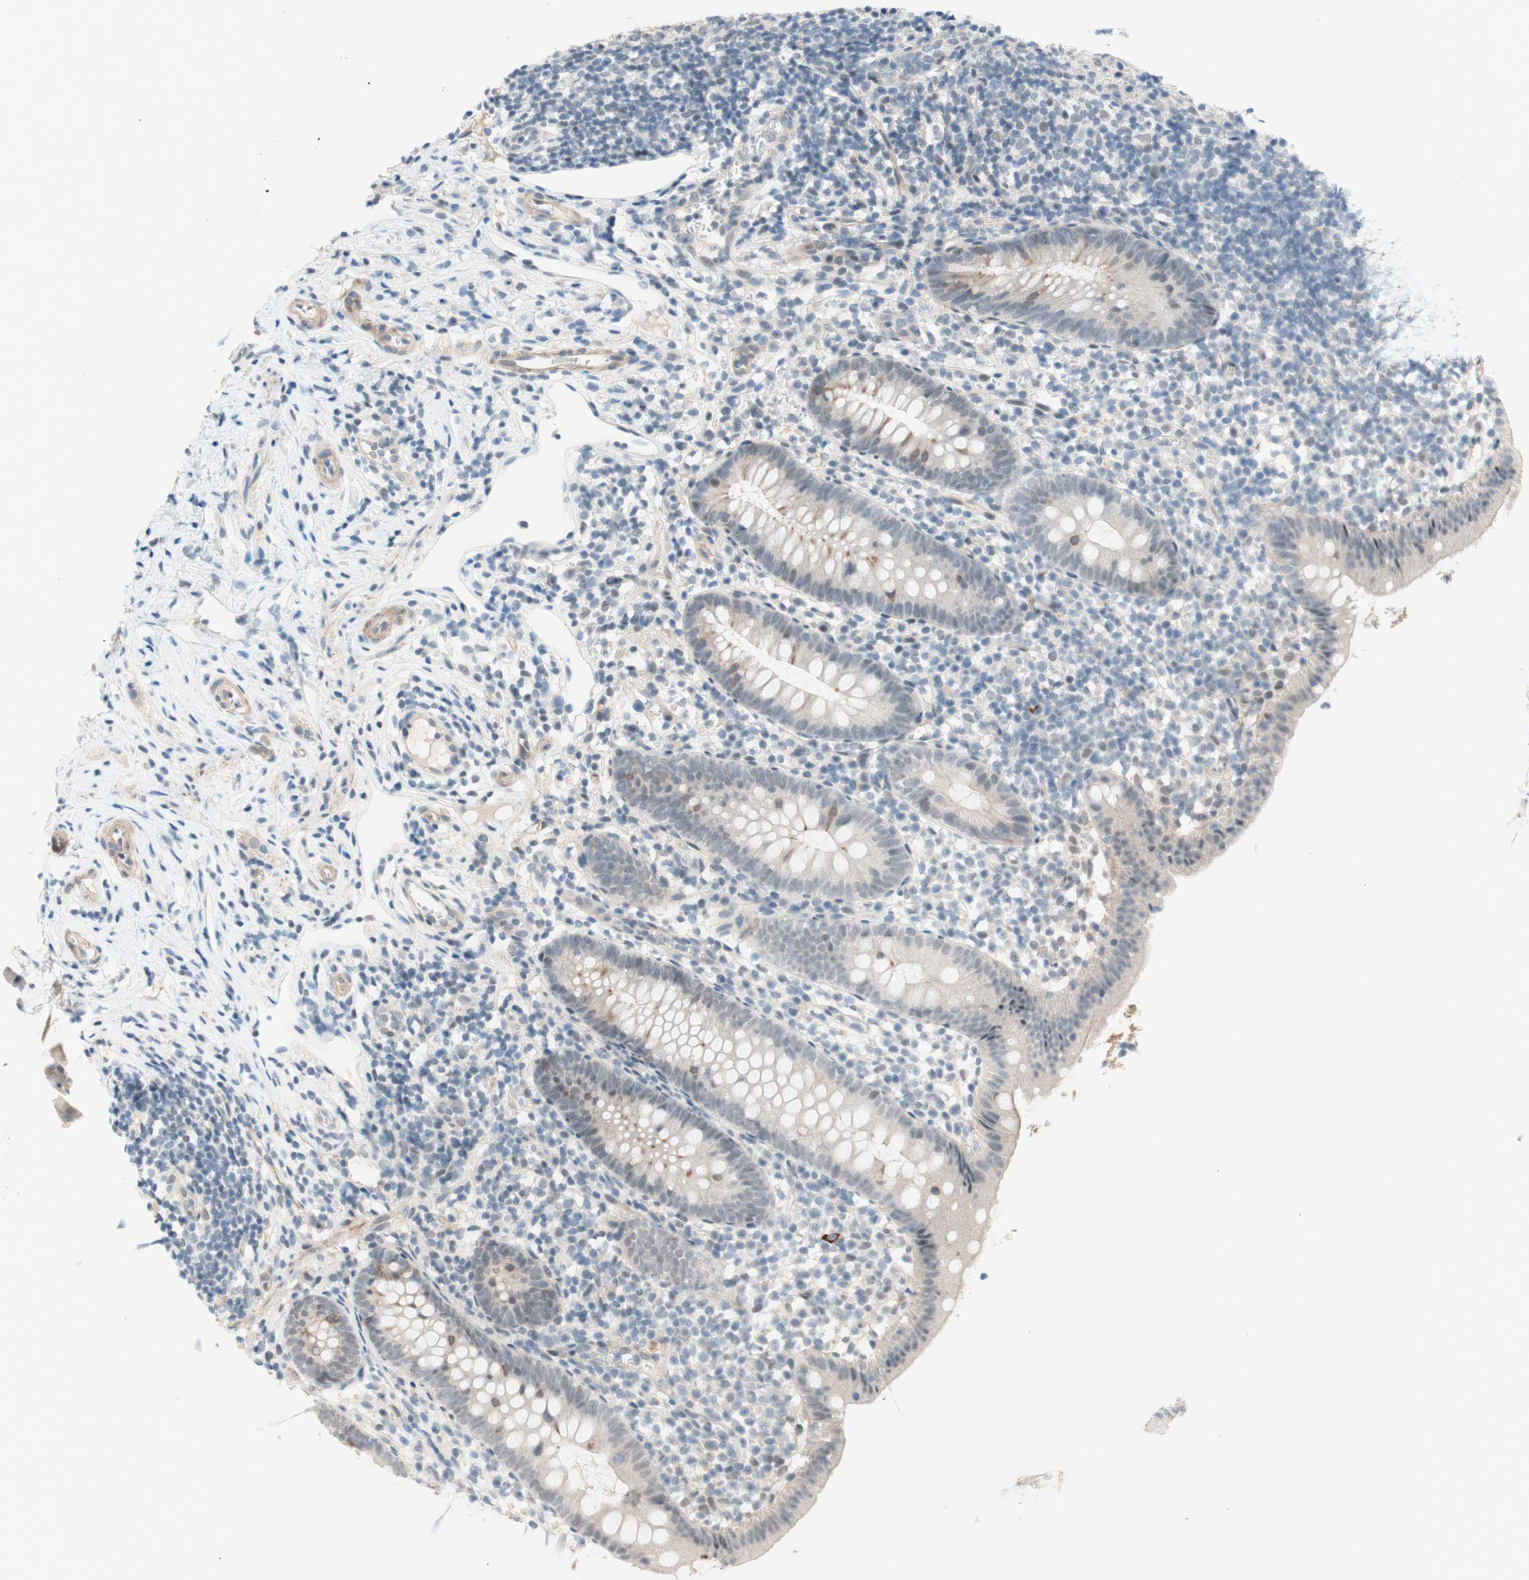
{"staining": {"intensity": "weak", "quantity": "<25%", "location": "cytoplasmic/membranous"}, "tissue": "appendix", "cell_type": "Glandular cells", "image_type": "normal", "snomed": [{"axis": "morphology", "description": "Normal tissue, NOS"}, {"axis": "topography", "description": "Appendix"}], "caption": "IHC photomicrograph of benign appendix: appendix stained with DAB (3,3'-diaminobenzidine) exhibits no significant protein staining in glandular cells. (Brightfield microscopy of DAB immunohistochemistry (IHC) at high magnification).", "gene": "JPH1", "patient": {"sex": "female", "age": 20}}